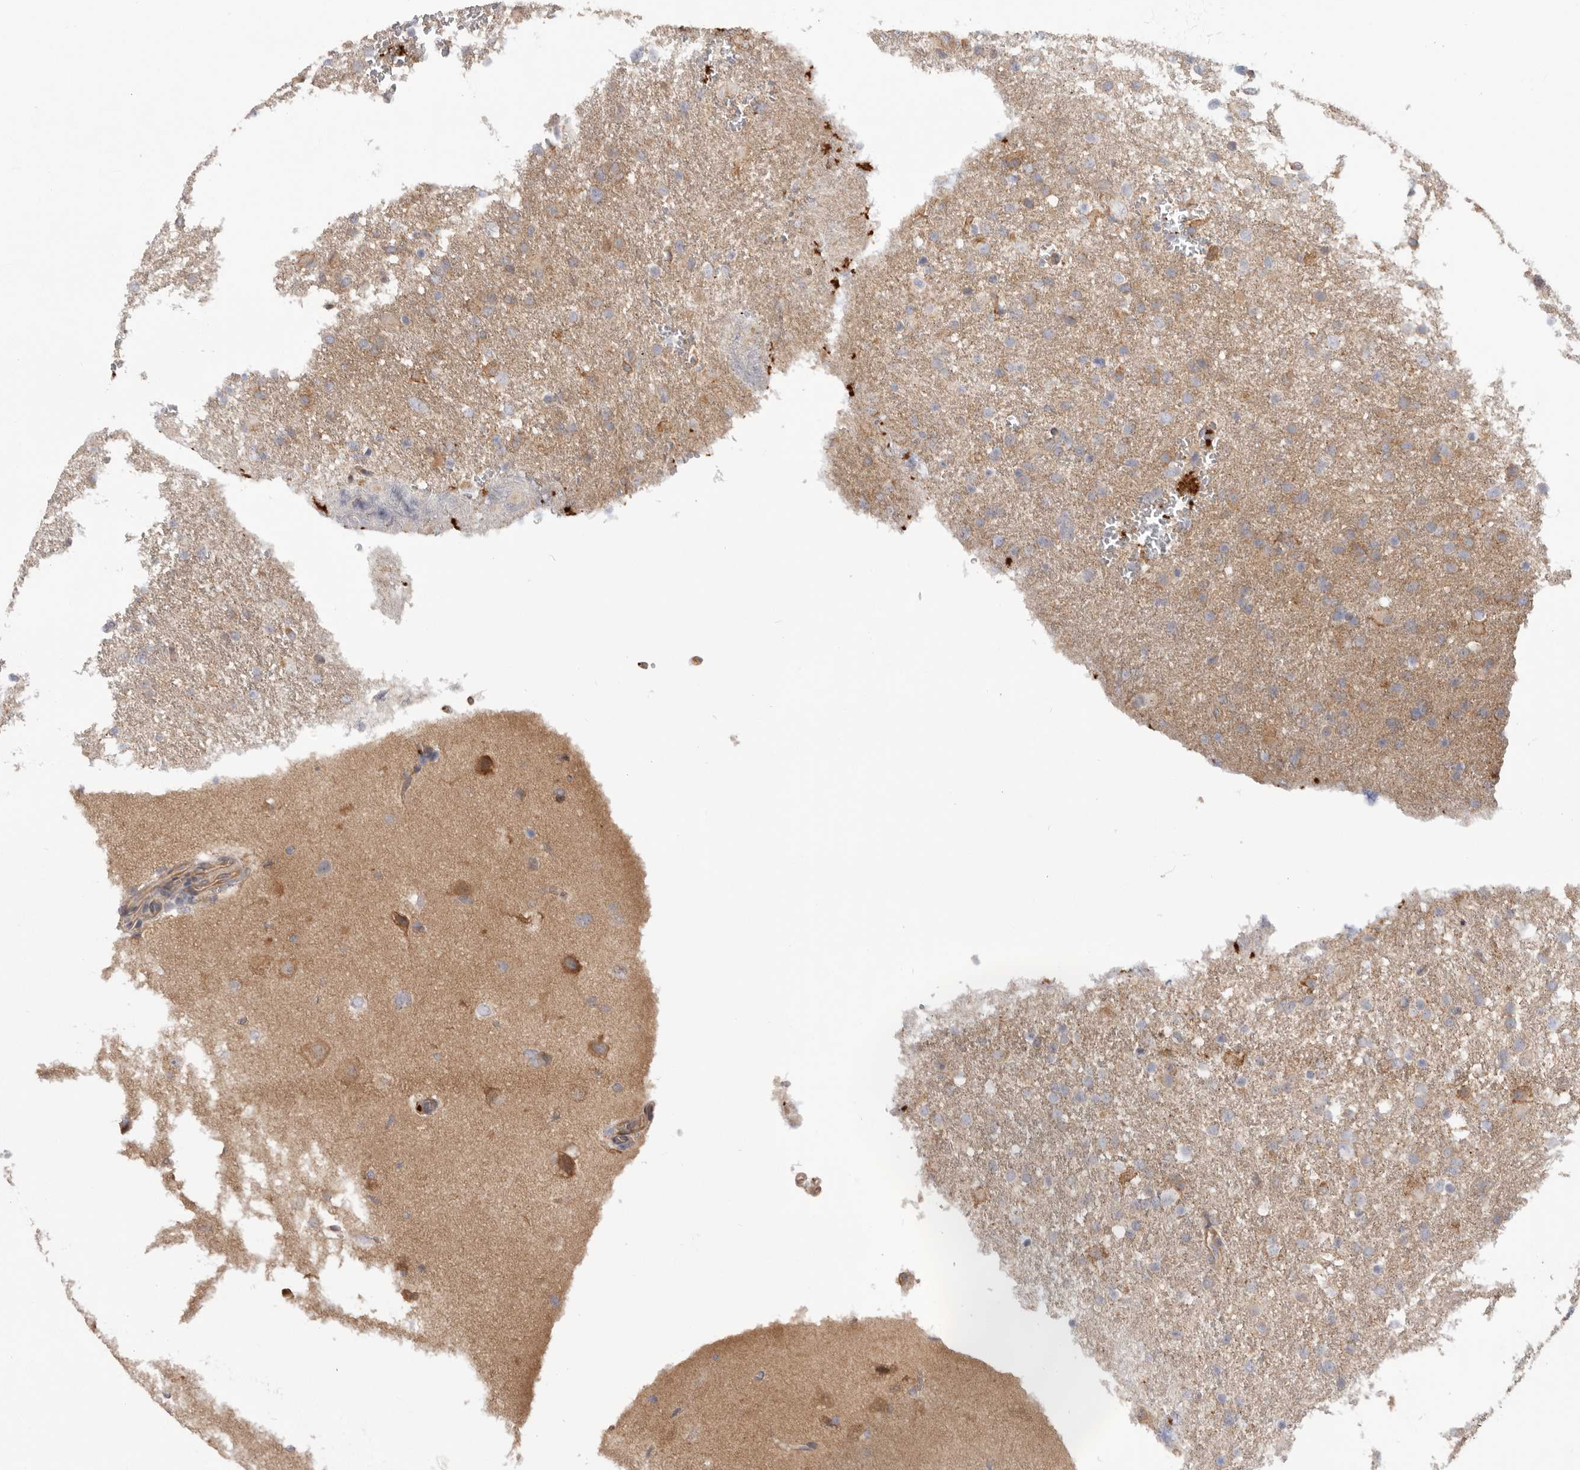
{"staining": {"intensity": "moderate", "quantity": "<25%", "location": "cytoplasmic/membranous"}, "tissue": "glioma", "cell_type": "Tumor cells", "image_type": "cancer", "snomed": [{"axis": "morphology", "description": "Glioma, malignant, High grade"}, {"axis": "topography", "description": "Brain"}], "caption": "Immunohistochemical staining of glioma demonstrates low levels of moderate cytoplasmic/membranous protein positivity in about <25% of tumor cells. (DAB IHC, brown staining for protein, blue staining for nuclei).", "gene": "CDC42BPB", "patient": {"sex": "female", "age": 57}}